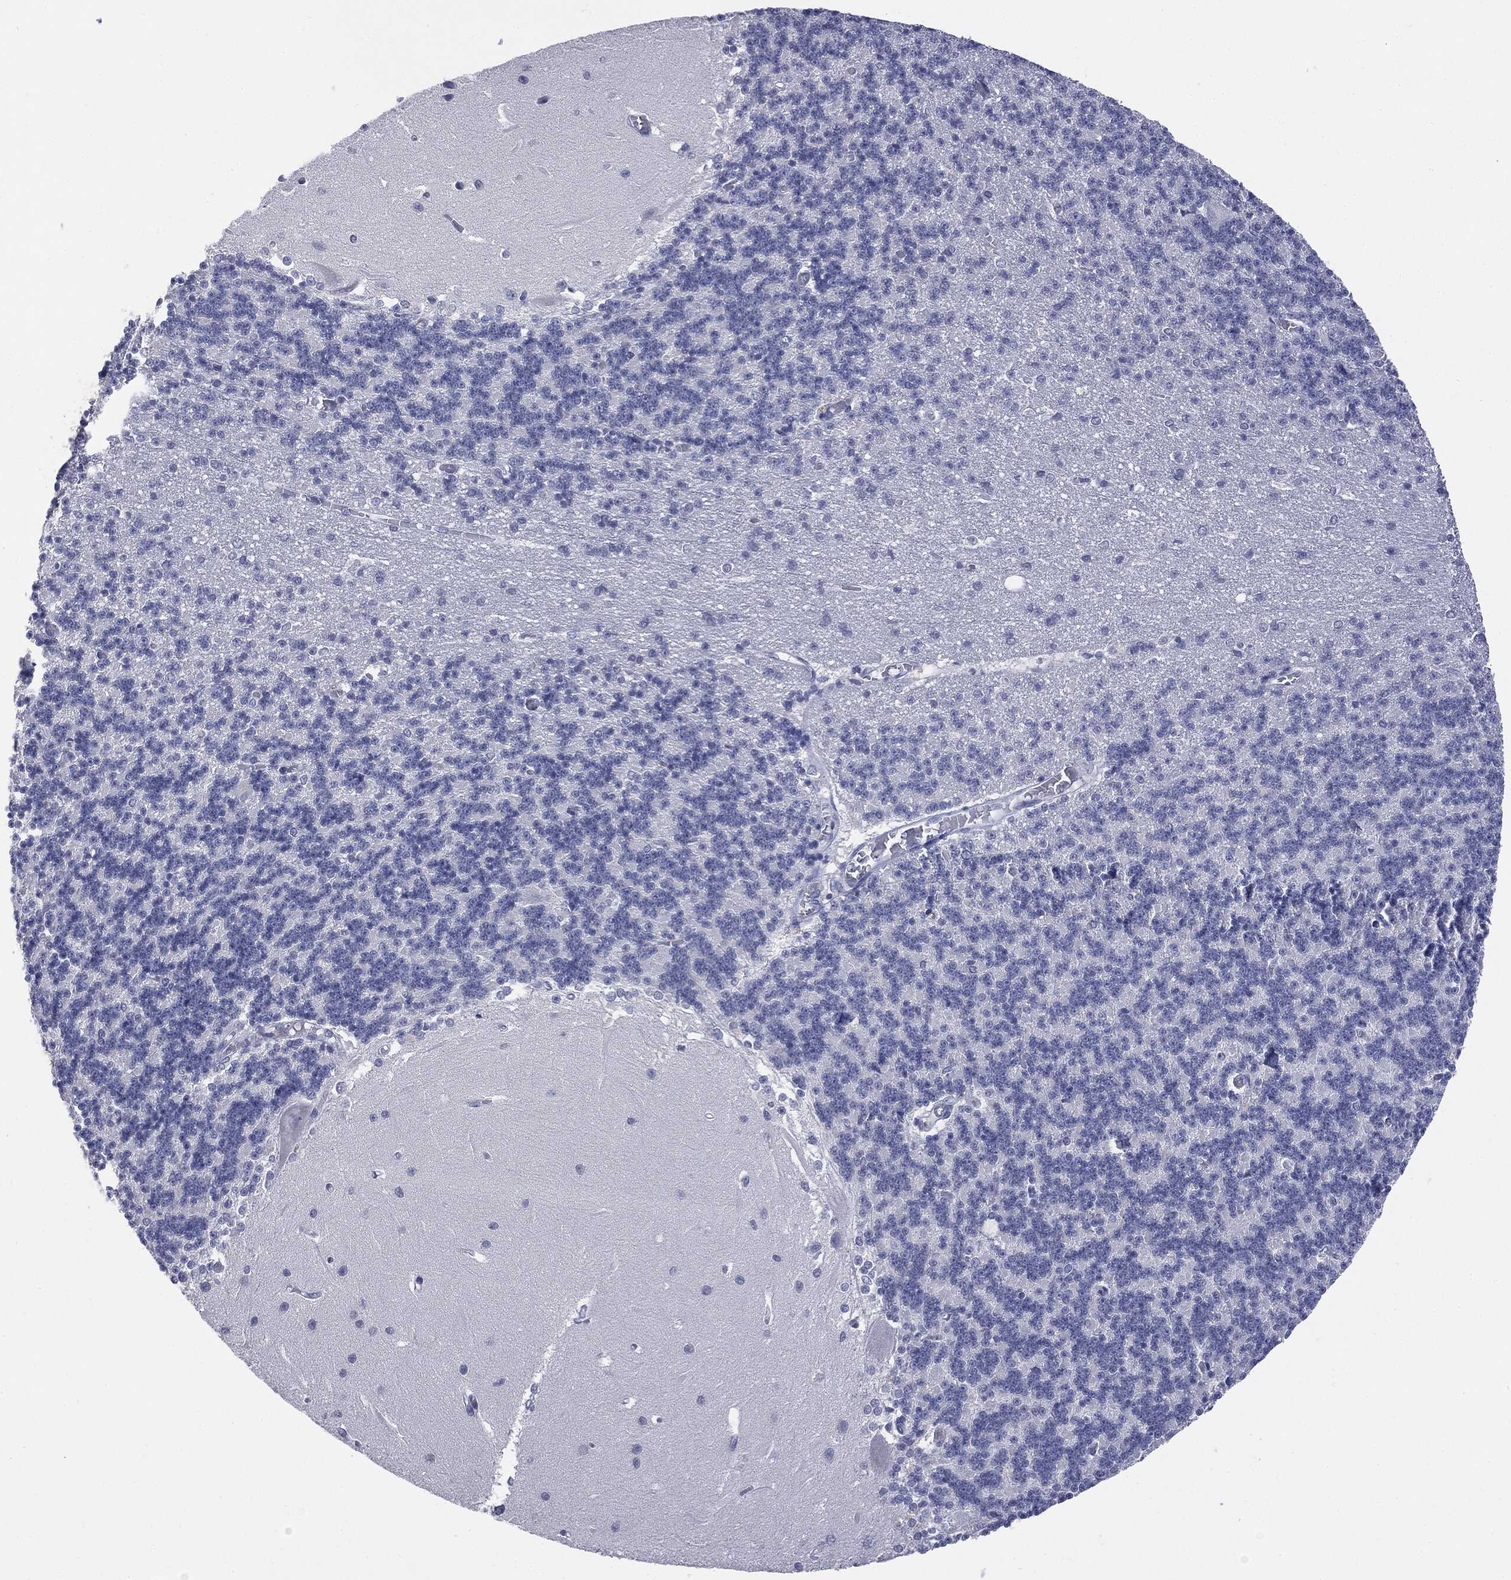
{"staining": {"intensity": "negative", "quantity": "none", "location": "none"}, "tissue": "cerebellum", "cell_type": "Cells in granular layer", "image_type": "normal", "snomed": [{"axis": "morphology", "description": "Normal tissue, NOS"}, {"axis": "topography", "description": "Cerebellum"}], "caption": "Immunohistochemistry of normal cerebellum reveals no expression in cells in granular layer.", "gene": "TSHB", "patient": {"sex": "male", "age": 37}}